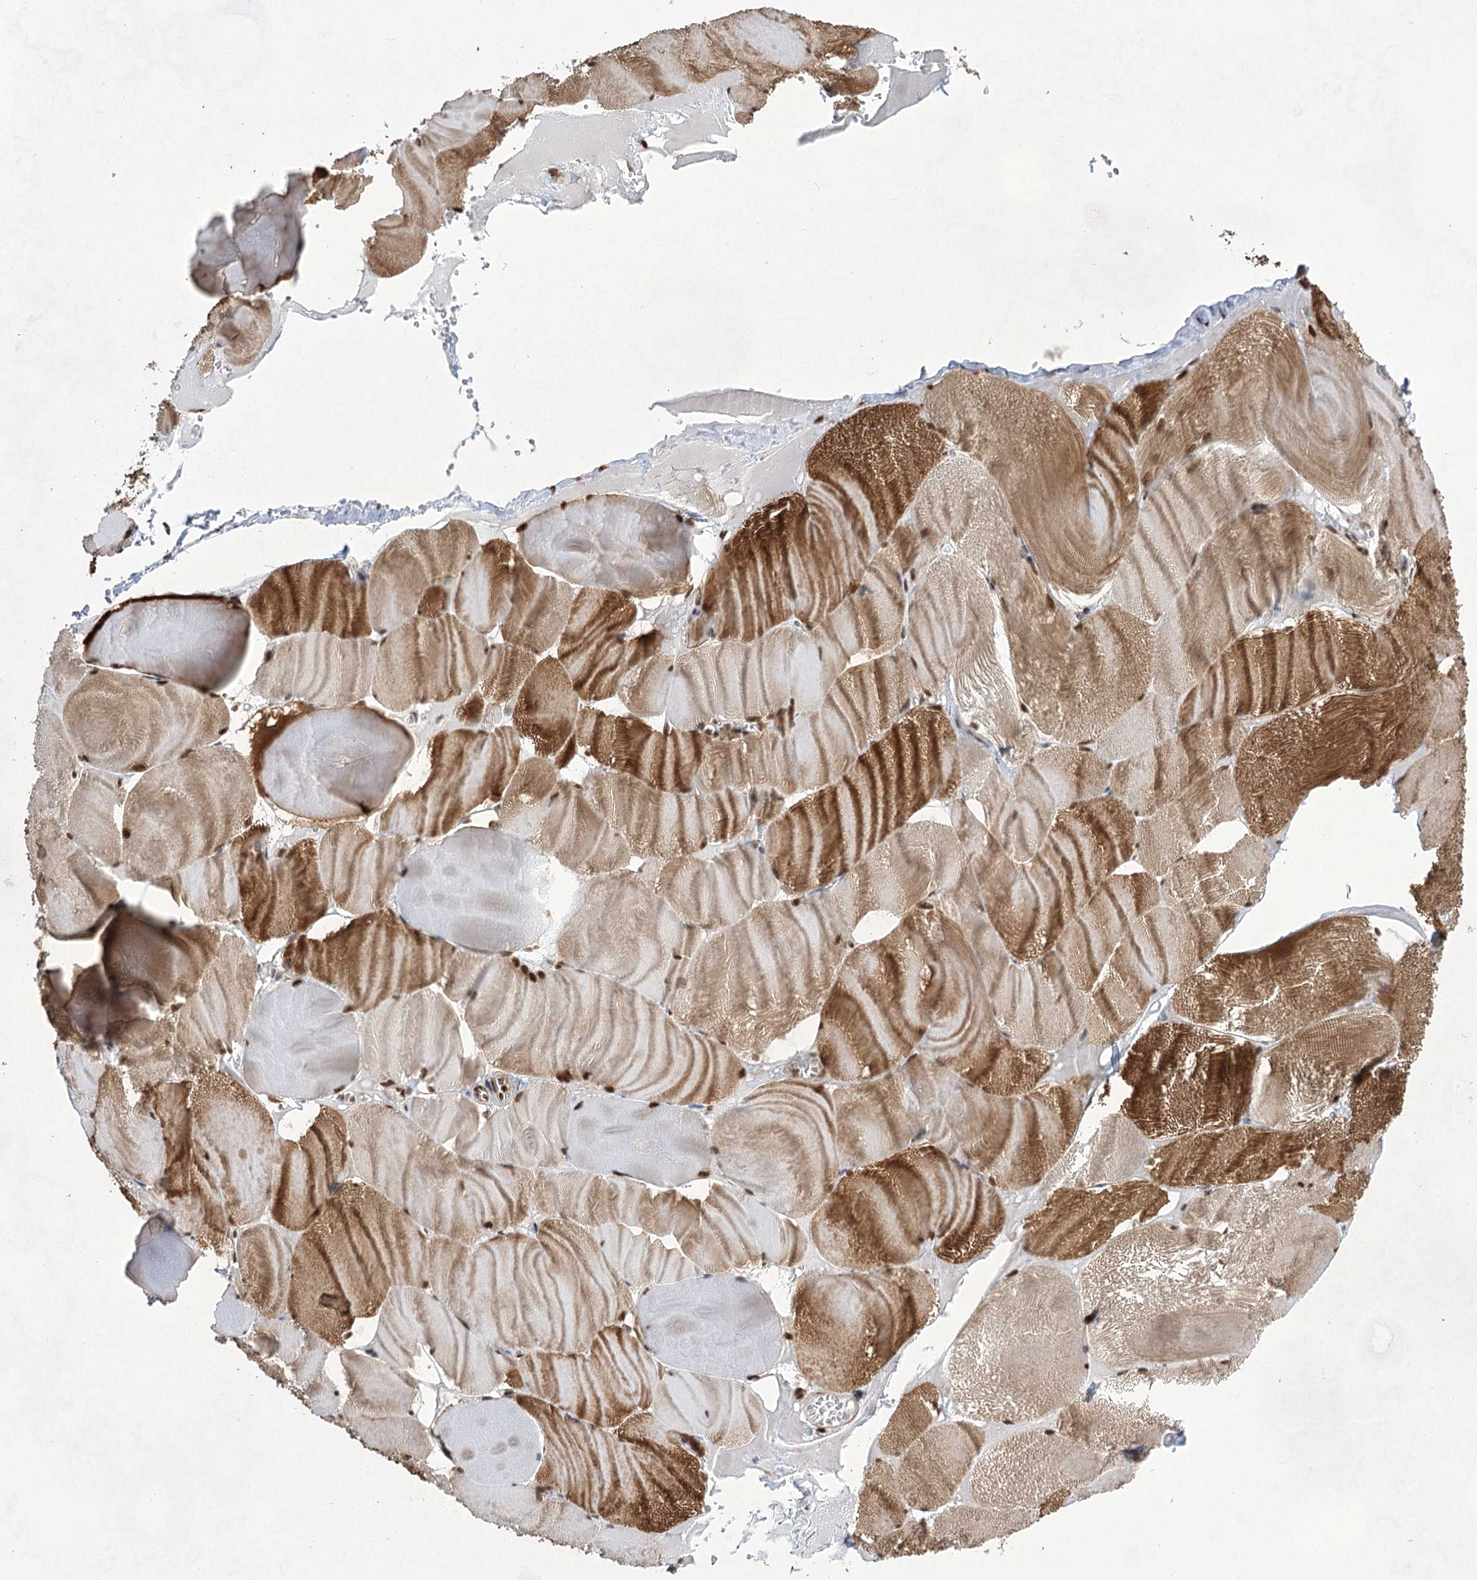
{"staining": {"intensity": "strong", "quantity": "25%-75%", "location": "cytoplasmic/membranous"}, "tissue": "skeletal muscle", "cell_type": "Myocytes", "image_type": "normal", "snomed": [{"axis": "morphology", "description": "Normal tissue, NOS"}, {"axis": "morphology", "description": "Basal cell carcinoma"}, {"axis": "topography", "description": "Skeletal muscle"}], "caption": "Brown immunohistochemical staining in unremarkable skeletal muscle shows strong cytoplasmic/membranous positivity in approximately 25%-75% of myocytes.", "gene": "ZCCHC8", "patient": {"sex": "female", "age": 64}}